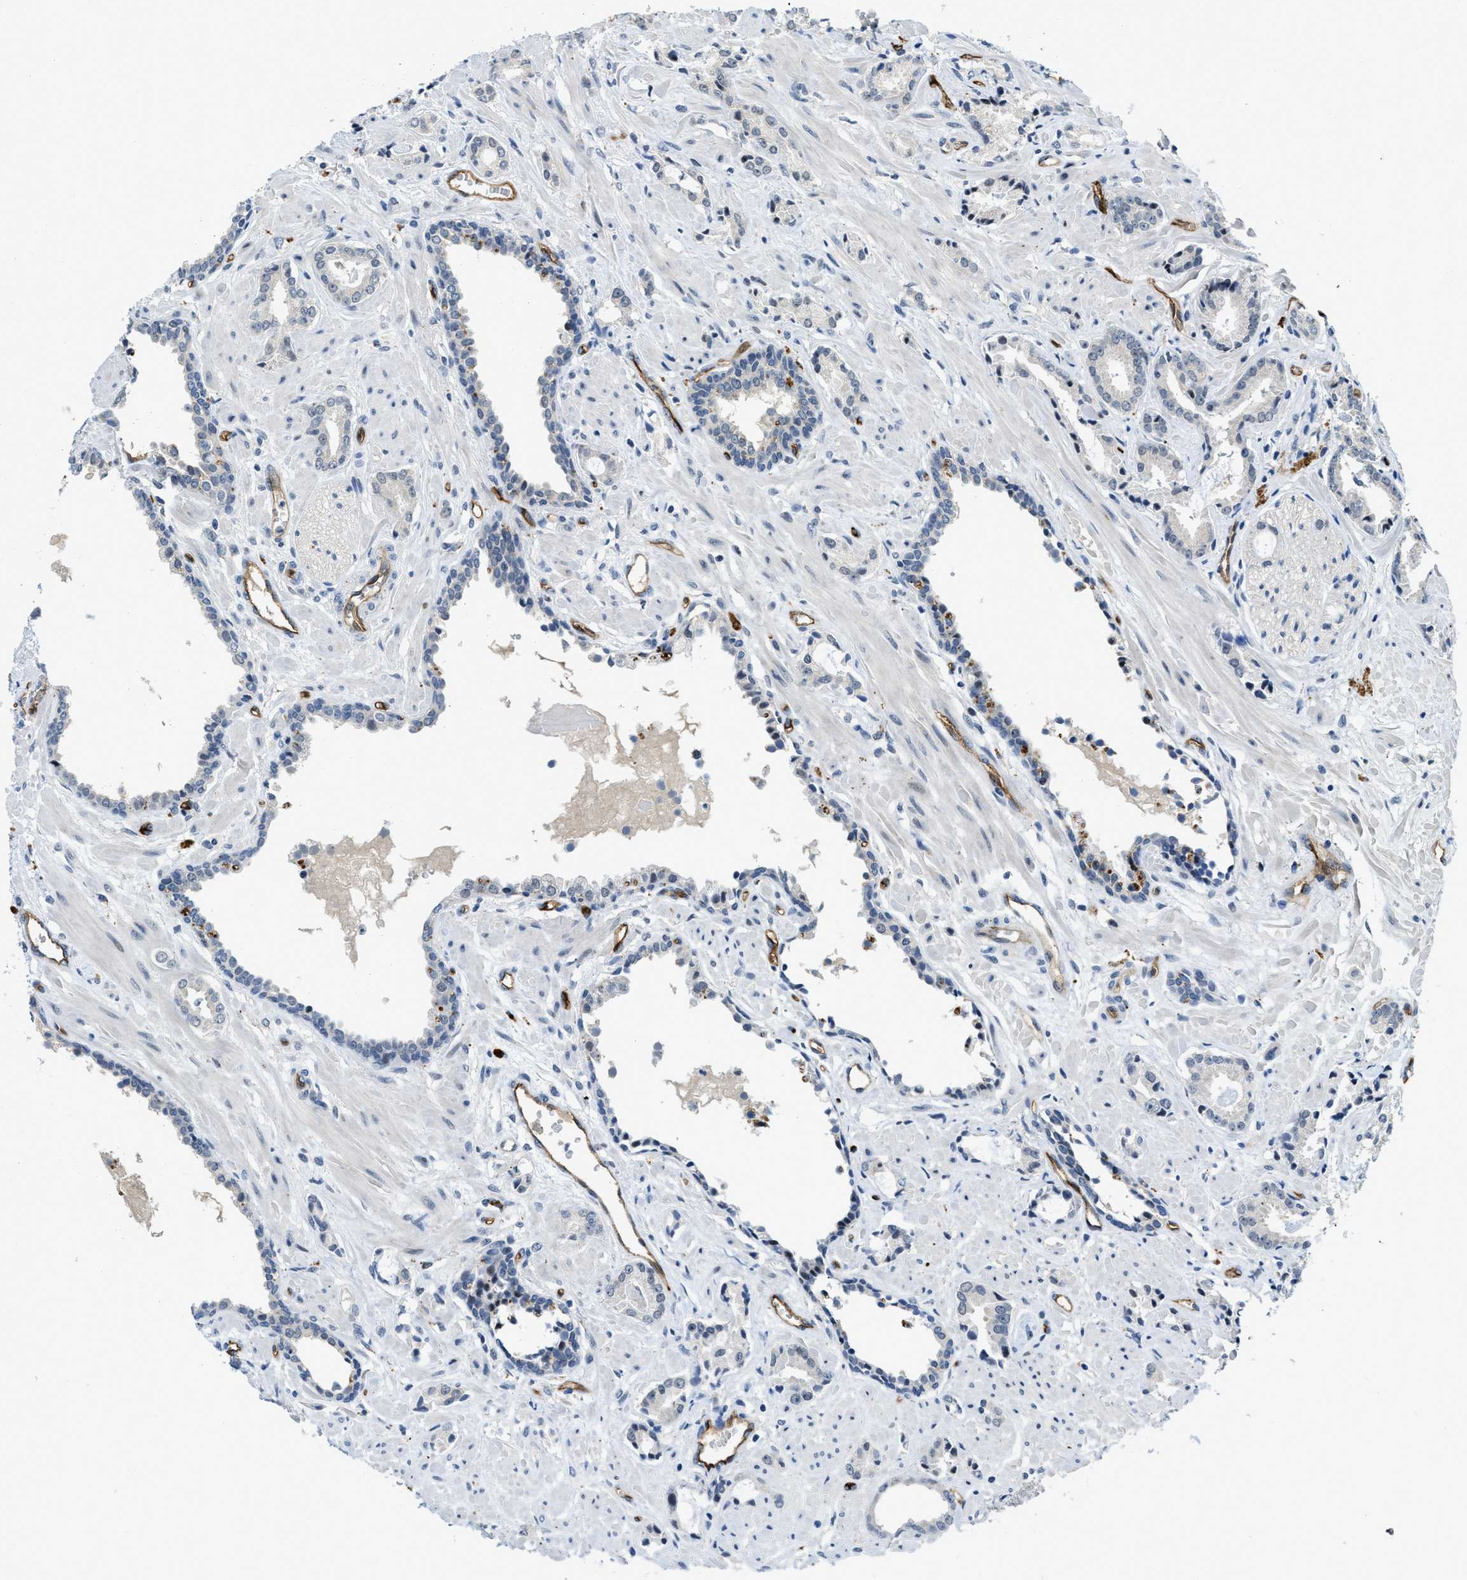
{"staining": {"intensity": "negative", "quantity": "none", "location": "none"}, "tissue": "prostate cancer", "cell_type": "Tumor cells", "image_type": "cancer", "snomed": [{"axis": "morphology", "description": "Adenocarcinoma, Low grade"}, {"axis": "topography", "description": "Prostate"}], "caption": "This is an IHC histopathology image of human prostate low-grade adenocarcinoma. There is no positivity in tumor cells.", "gene": "SLCO2A1", "patient": {"sex": "male", "age": 53}}